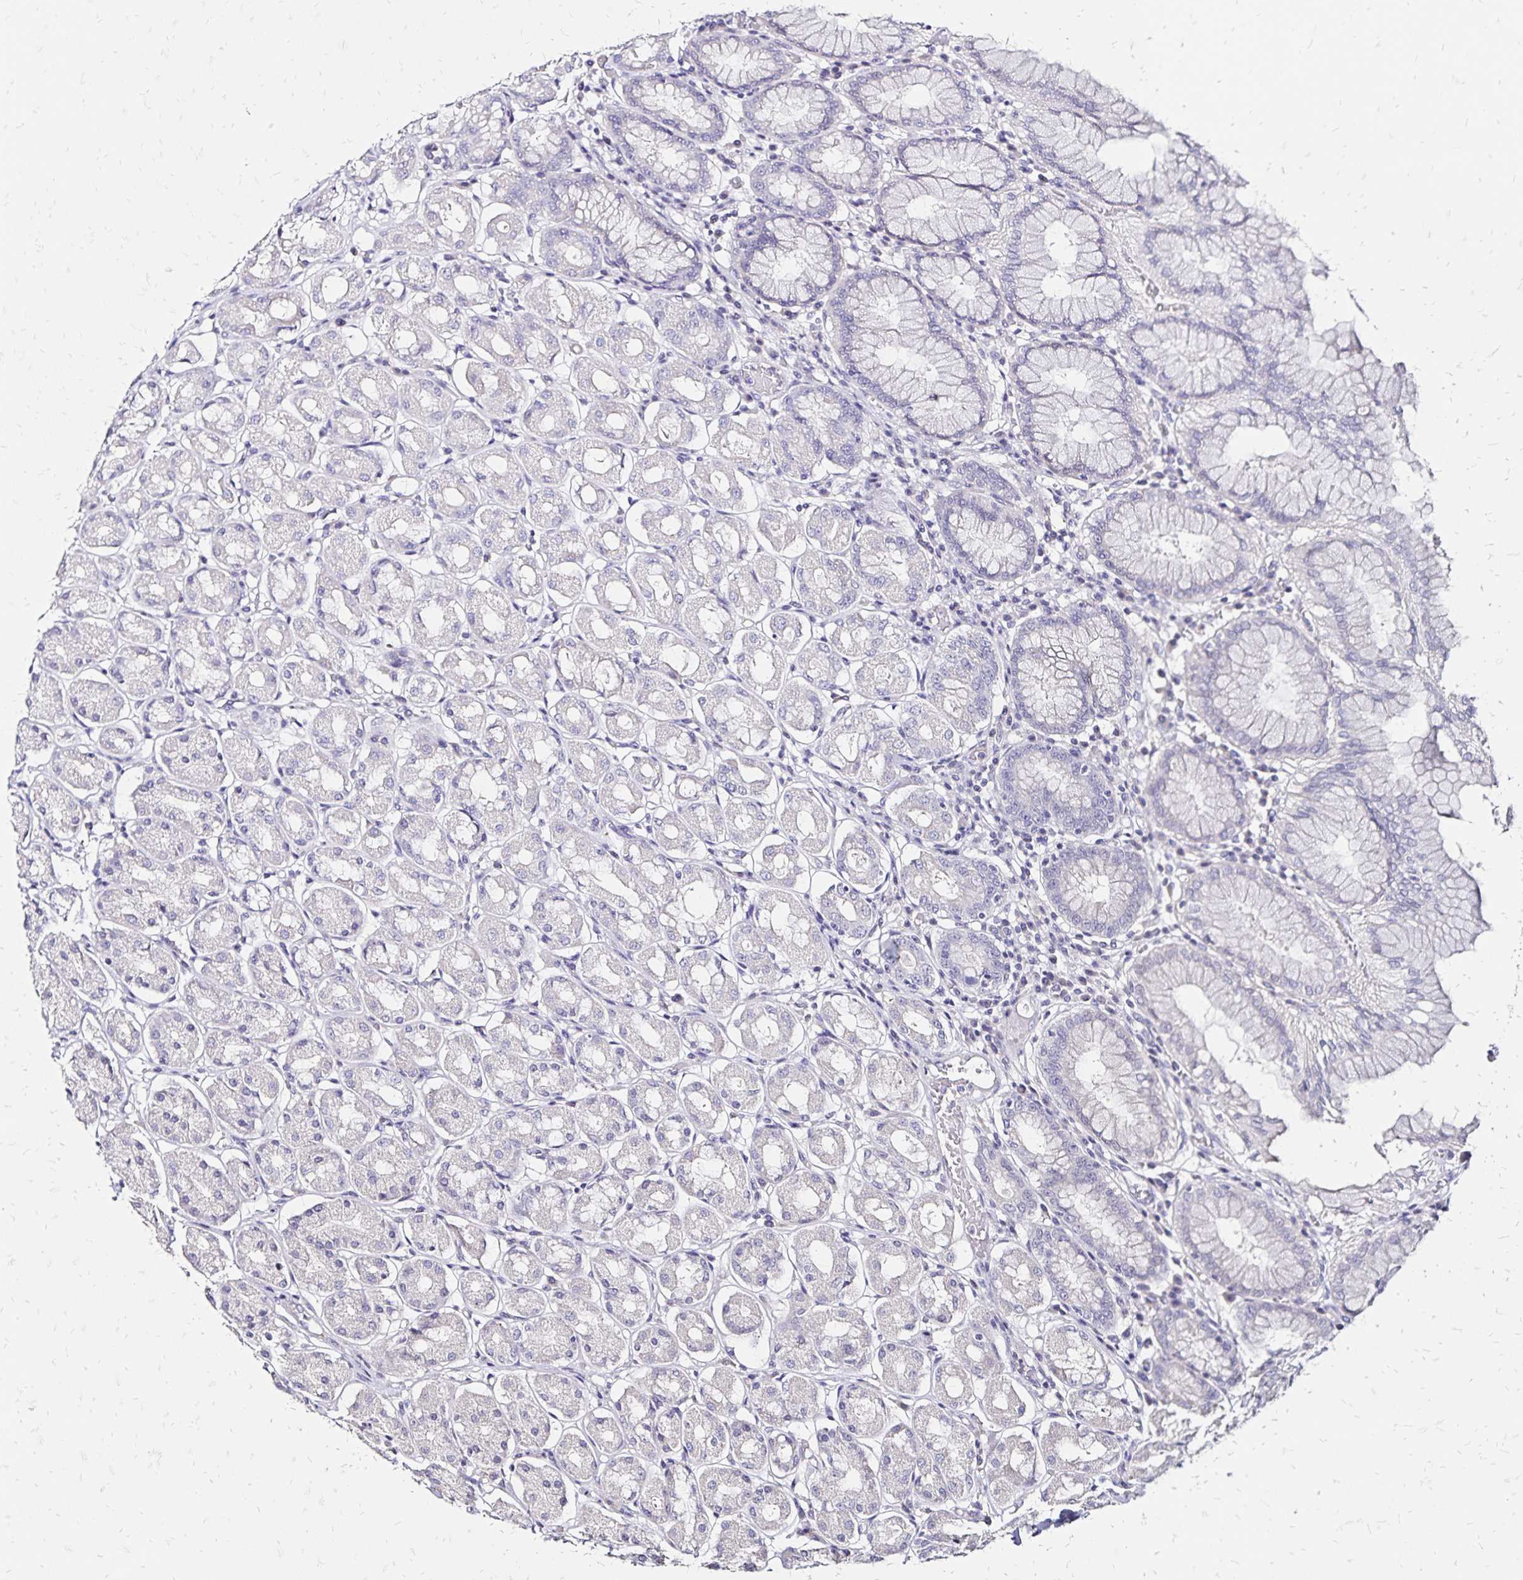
{"staining": {"intensity": "negative", "quantity": "none", "location": "none"}, "tissue": "stomach", "cell_type": "Glandular cells", "image_type": "normal", "snomed": [{"axis": "morphology", "description": "Normal tissue, NOS"}, {"axis": "topography", "description": "Stomach"}, {"axis": "topography", "description": "Stomach, lower"}], "caption": "This is an immunohistochemistry (IHC) image of normal human stomach. There is no staining in glandular cells.", "gene": "SLC5A1", "patient": {"sex": "female", "age": 56}}